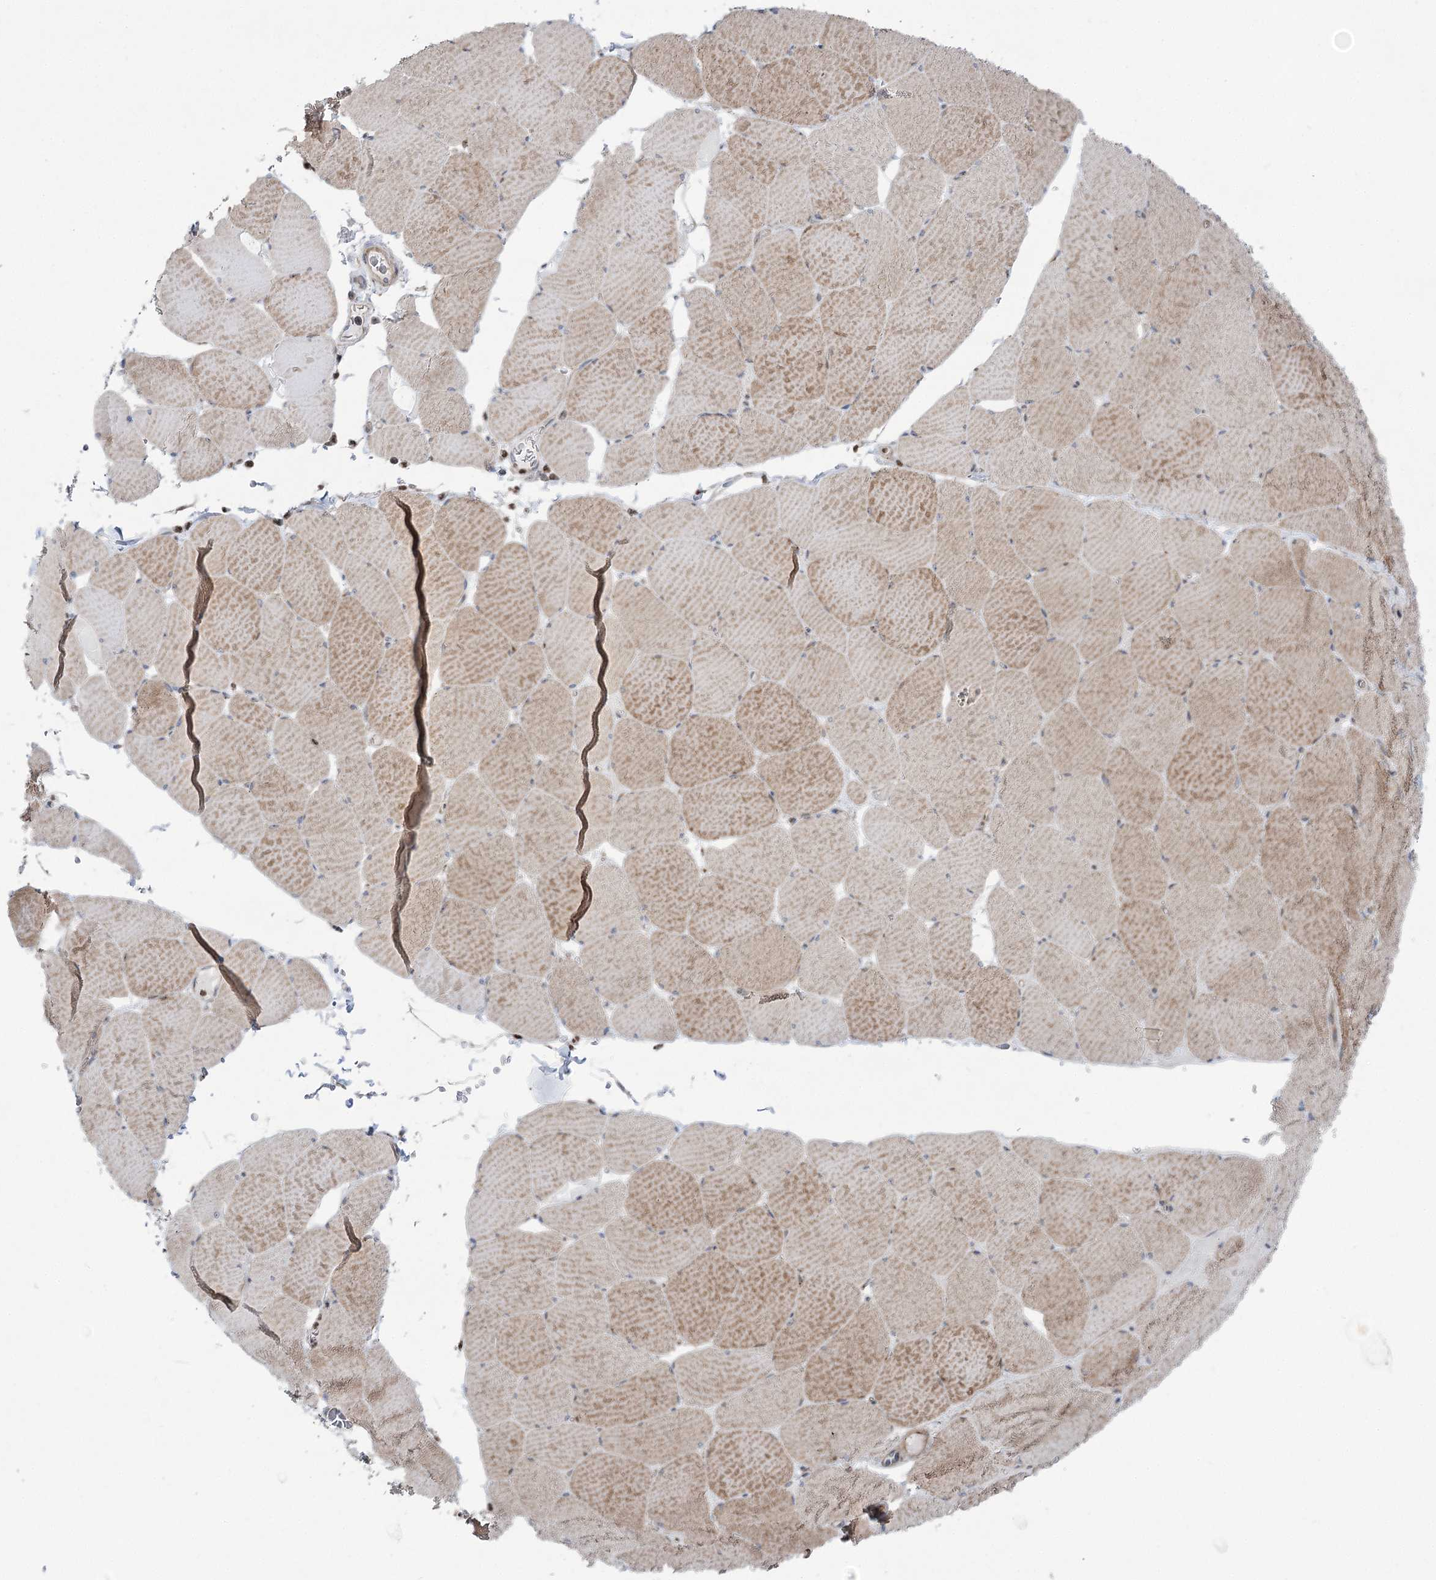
{"staining": {"intensity": "strong", "quantity": "25%-75%", "location": "cytoplasmic/membranous"}, "tissue": "skeletal muscle", "cell_type": "Myocytes", "image_type": "normal", "snomed": [{"axis": "morphology", "description": "Normal tissue, NOS"}, {"axis": "topography", "description": "Skeletal muscle"}, {"axis": "topography", "description": "Head-Neck"}], "caption": "IHC of normal skeletal muscle reveals high levels of strong cytoplasmic/membranous staining in approximately 25%-75% of myocytes. (DAB (3,3'-diaminobenzidine) IHC with brightfield microscopy, high magnification).", "gene": "SCN11A", "patient": {"sex": "male", "age": 66}}